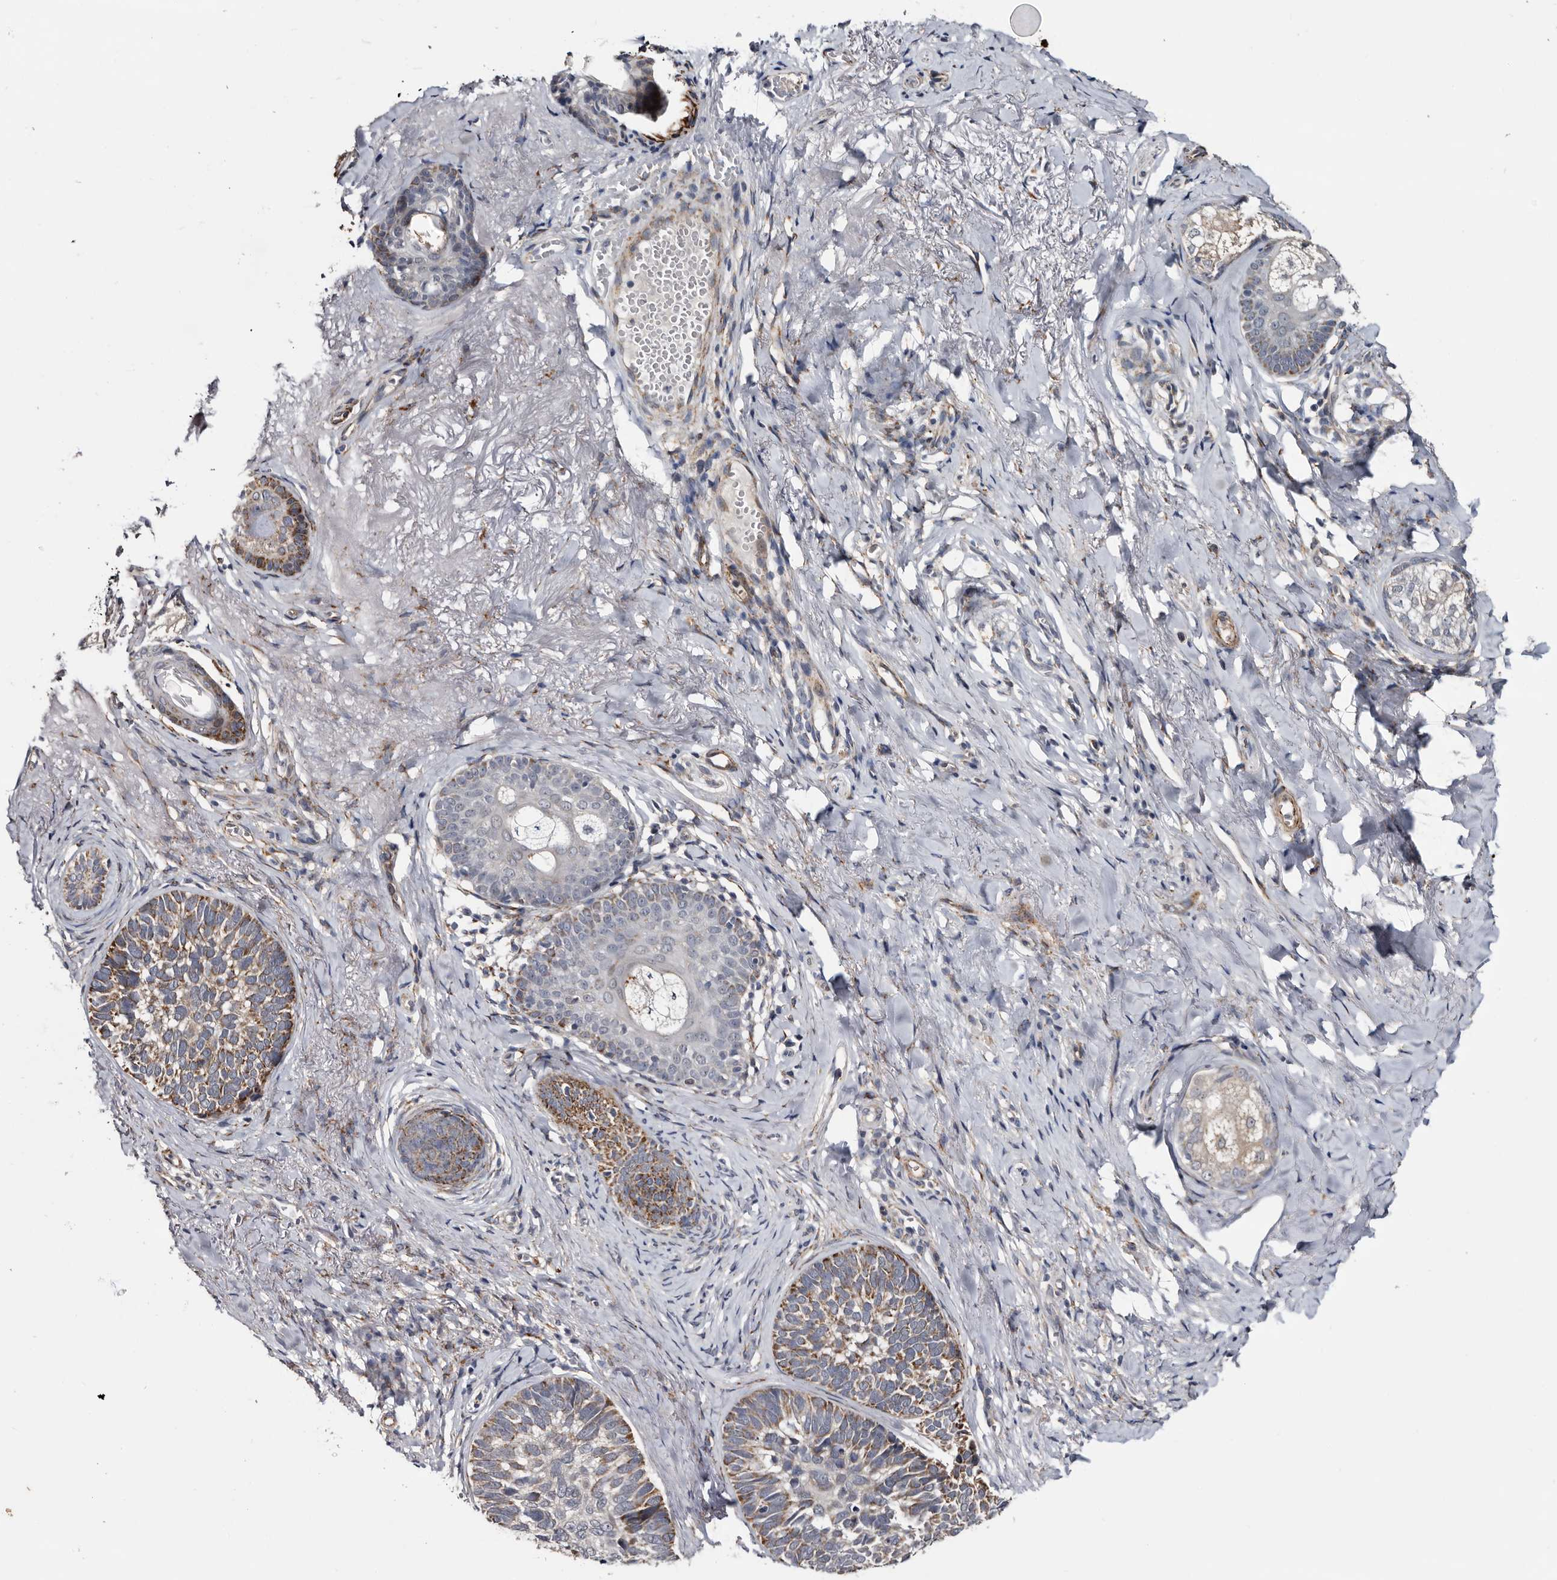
{"staining": {"intensity": "moderate", "quantity": "25%-75%", "location": "cytoplasmic/membranous"}, "tissue": "skin cancer", "cell_type": "Tumor cells", "image_type": "cancer", "snomed": [{"axis": "morphology", "description": "Basal cell carcinoma"}, {"axis": "topography", "description": "Skin"}], "caption": "Immunohistochemistry of basal cell carcinoma (skin) displays medium levels of moderate cytoplasmic/membranous expression in about 25%-75% of tumor cells.", "gene": "ARMCX2", "patient": {"sex": "male", "age": 62}}